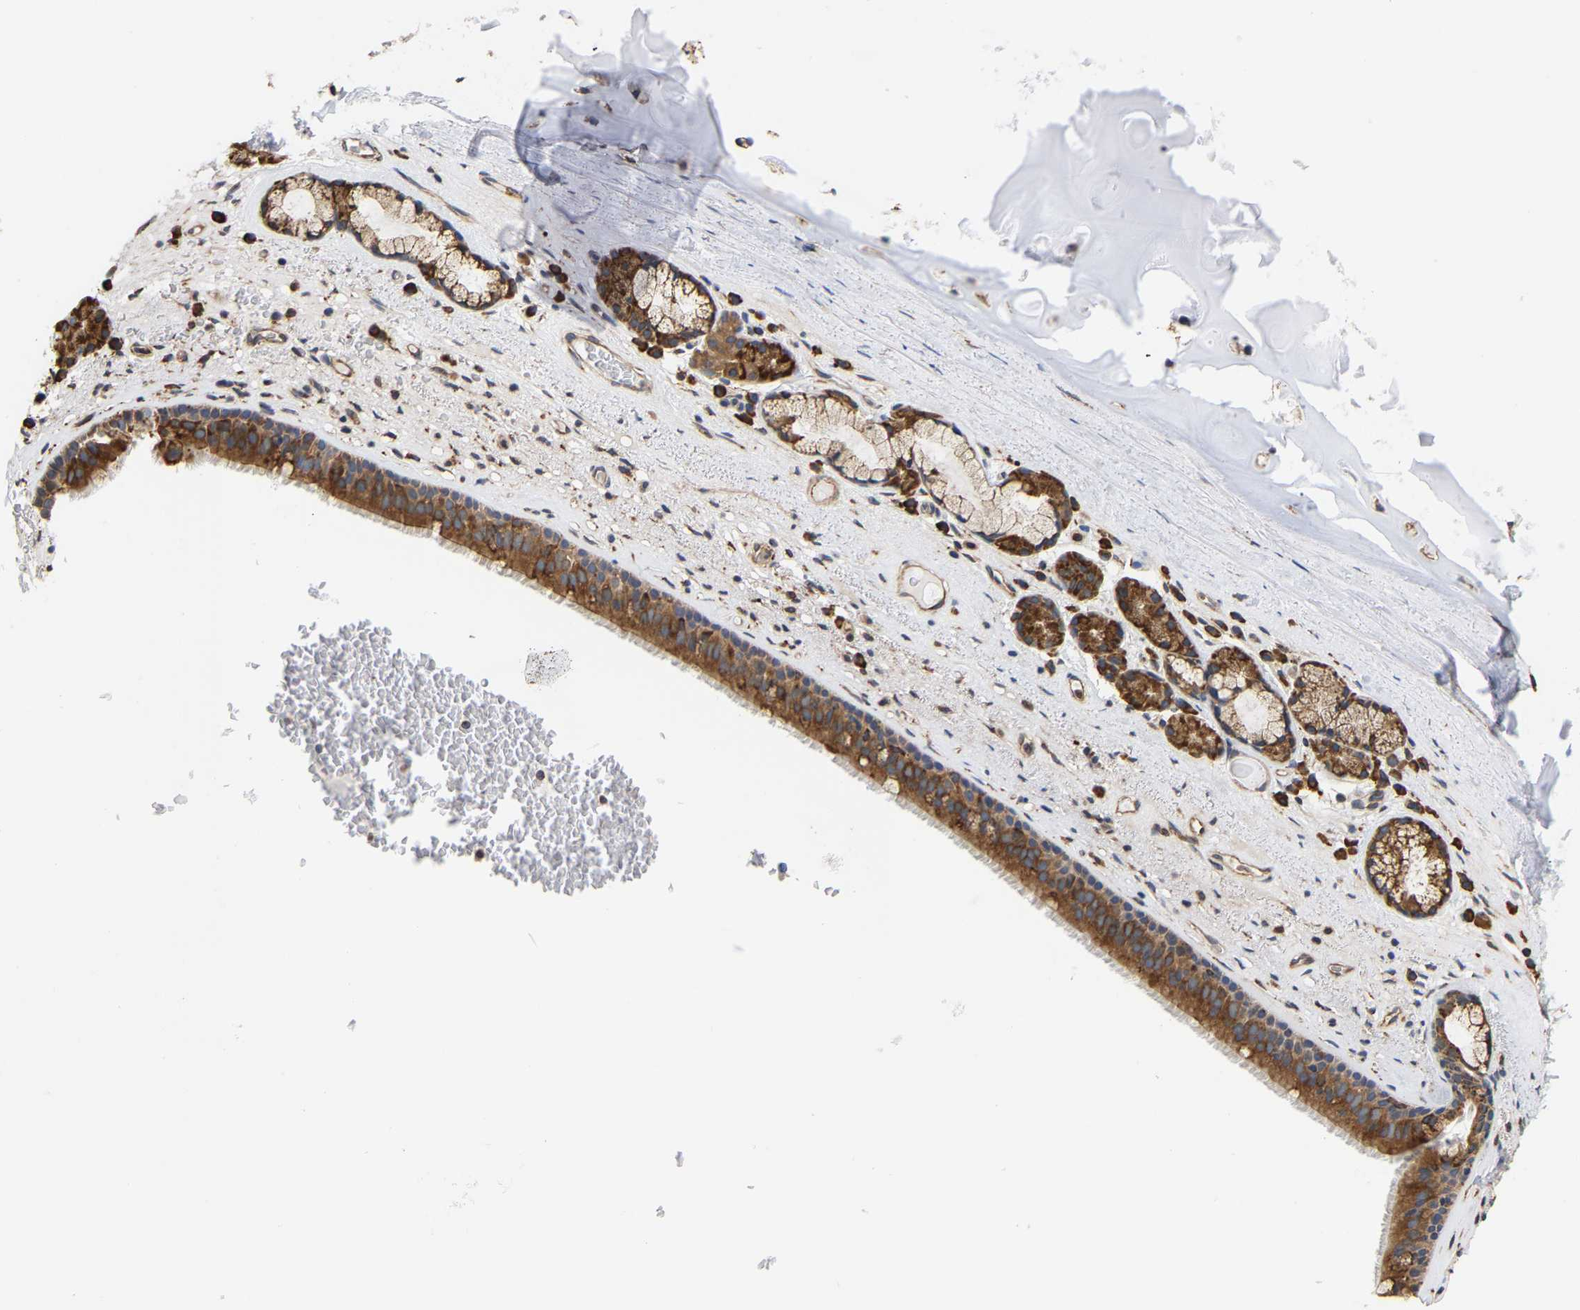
{"staining": {"intensity": "moderate", "quantity": ">75%", "location": "cytoplasmic/membranous"}, "tissue": "bronchus", "cell_type": "Respiratory epithelial cells", "image_type": "normal", "snomed": [{"axis": "morphology", "description": "Normal tissue, NOS"}, {"axis": "topography", "description": "Cartilage tissue"}], "caption": "Protein expression analysis of benign human bronchus reveals moderate cytoplasmic/membranous positivity in approximately >75% of respiratory epithelial cells. The staining was performed using DAB, with brown indicating positive protein expression. Nuclei are stained blue with hematoxylin.", "gene": "ARAP1", "patient": {"sex": "female", "age": 63}}